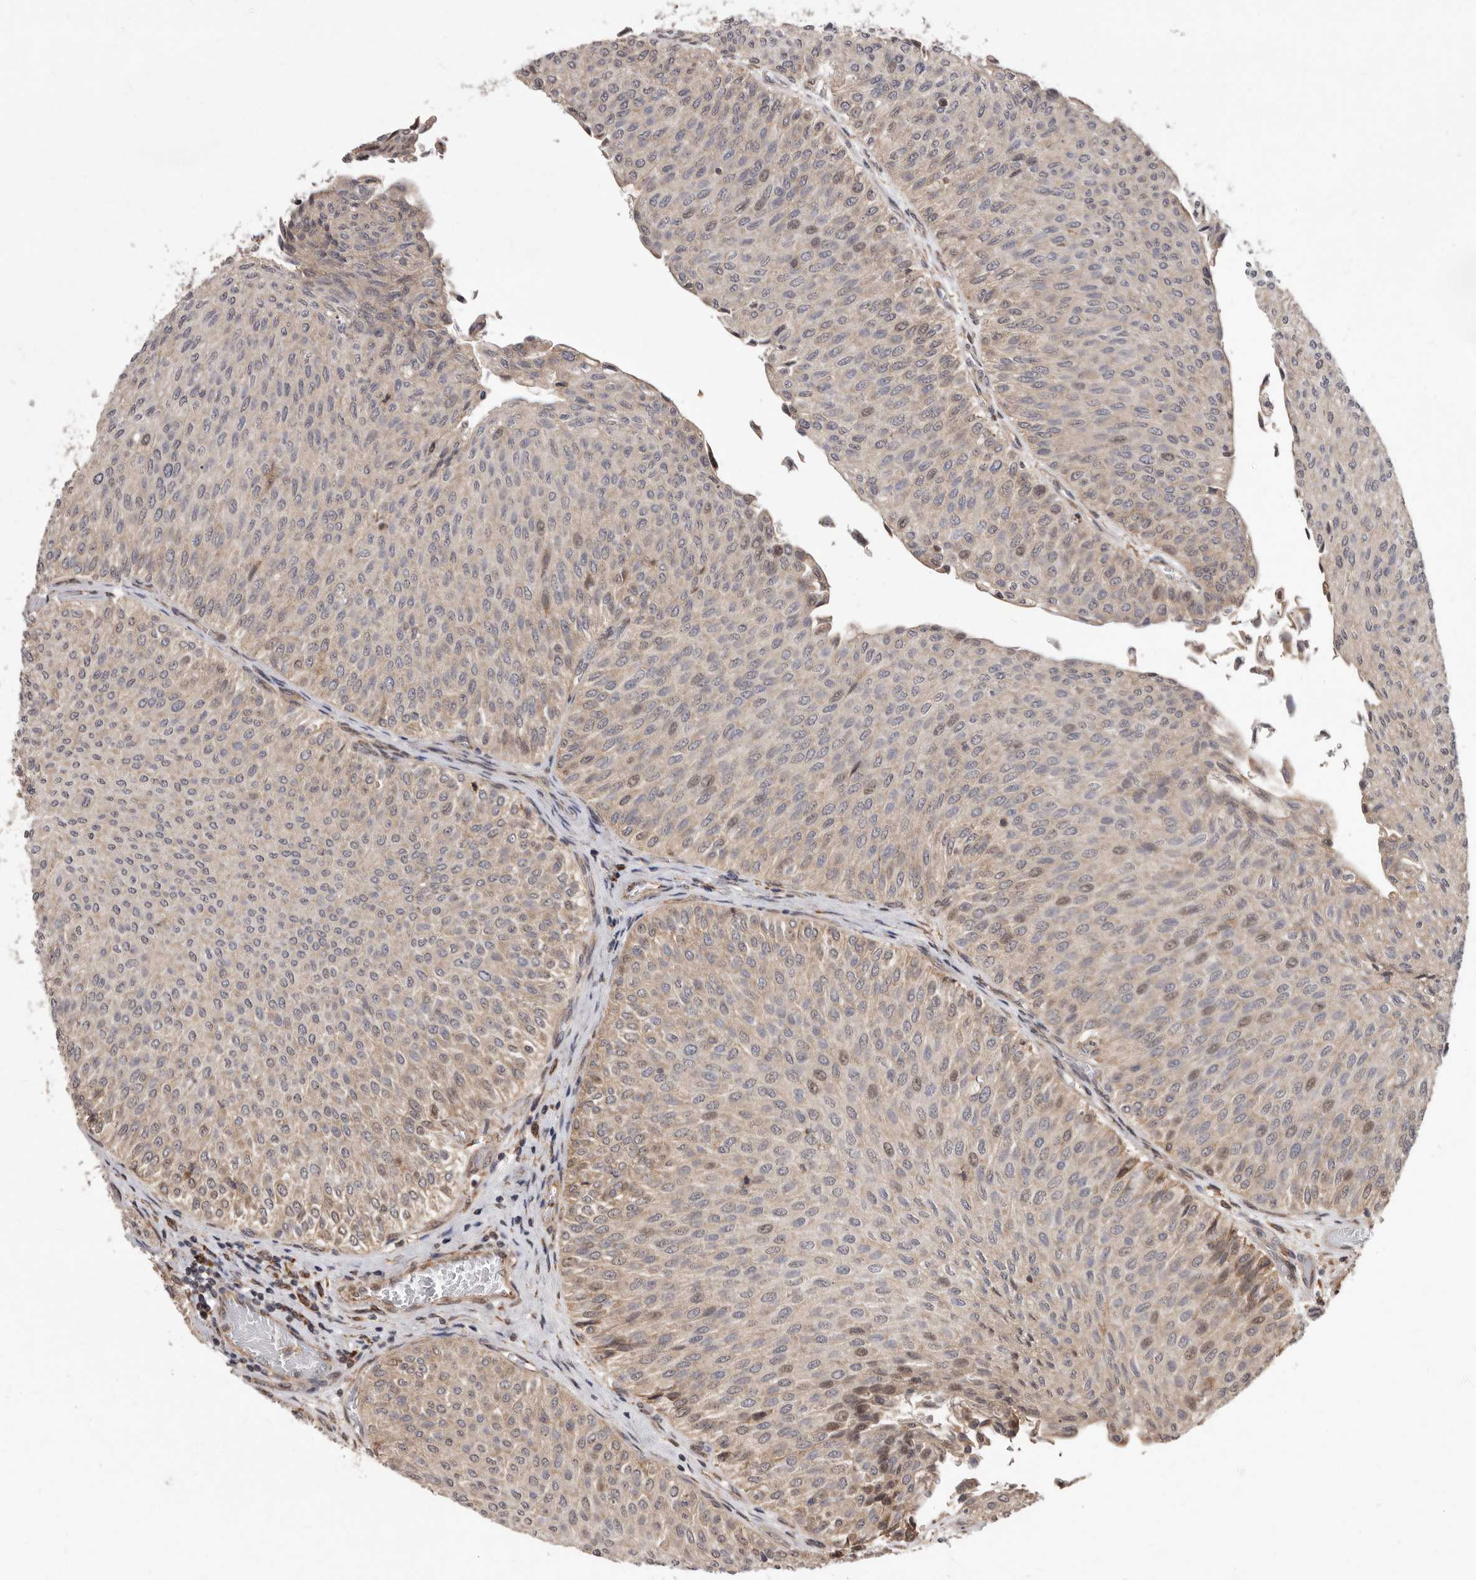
{"staining": {"intensity": "moderate", "quantity": "<25%", "location": "cytoplasmic/membranous,nuclear"}, "tissue": "urothelial cancer", "cell_type": "Tumor cells", "image_type": "cancer", "snomed": [{"axis": "morphology", "description": "Urothelial carcinoma, Low grade"}, {"axis": "topography", "description": "Urinary bladder"}], "caption": "Human urothelial carcinoma (low-grade) stained for a protein (brown) displays moderate cytoplasmic/membranous and nuclear positive expression in about <25% of tumor cells.", "gene": "RRM2B", "patient": {"sex": "male", "age": 78}}